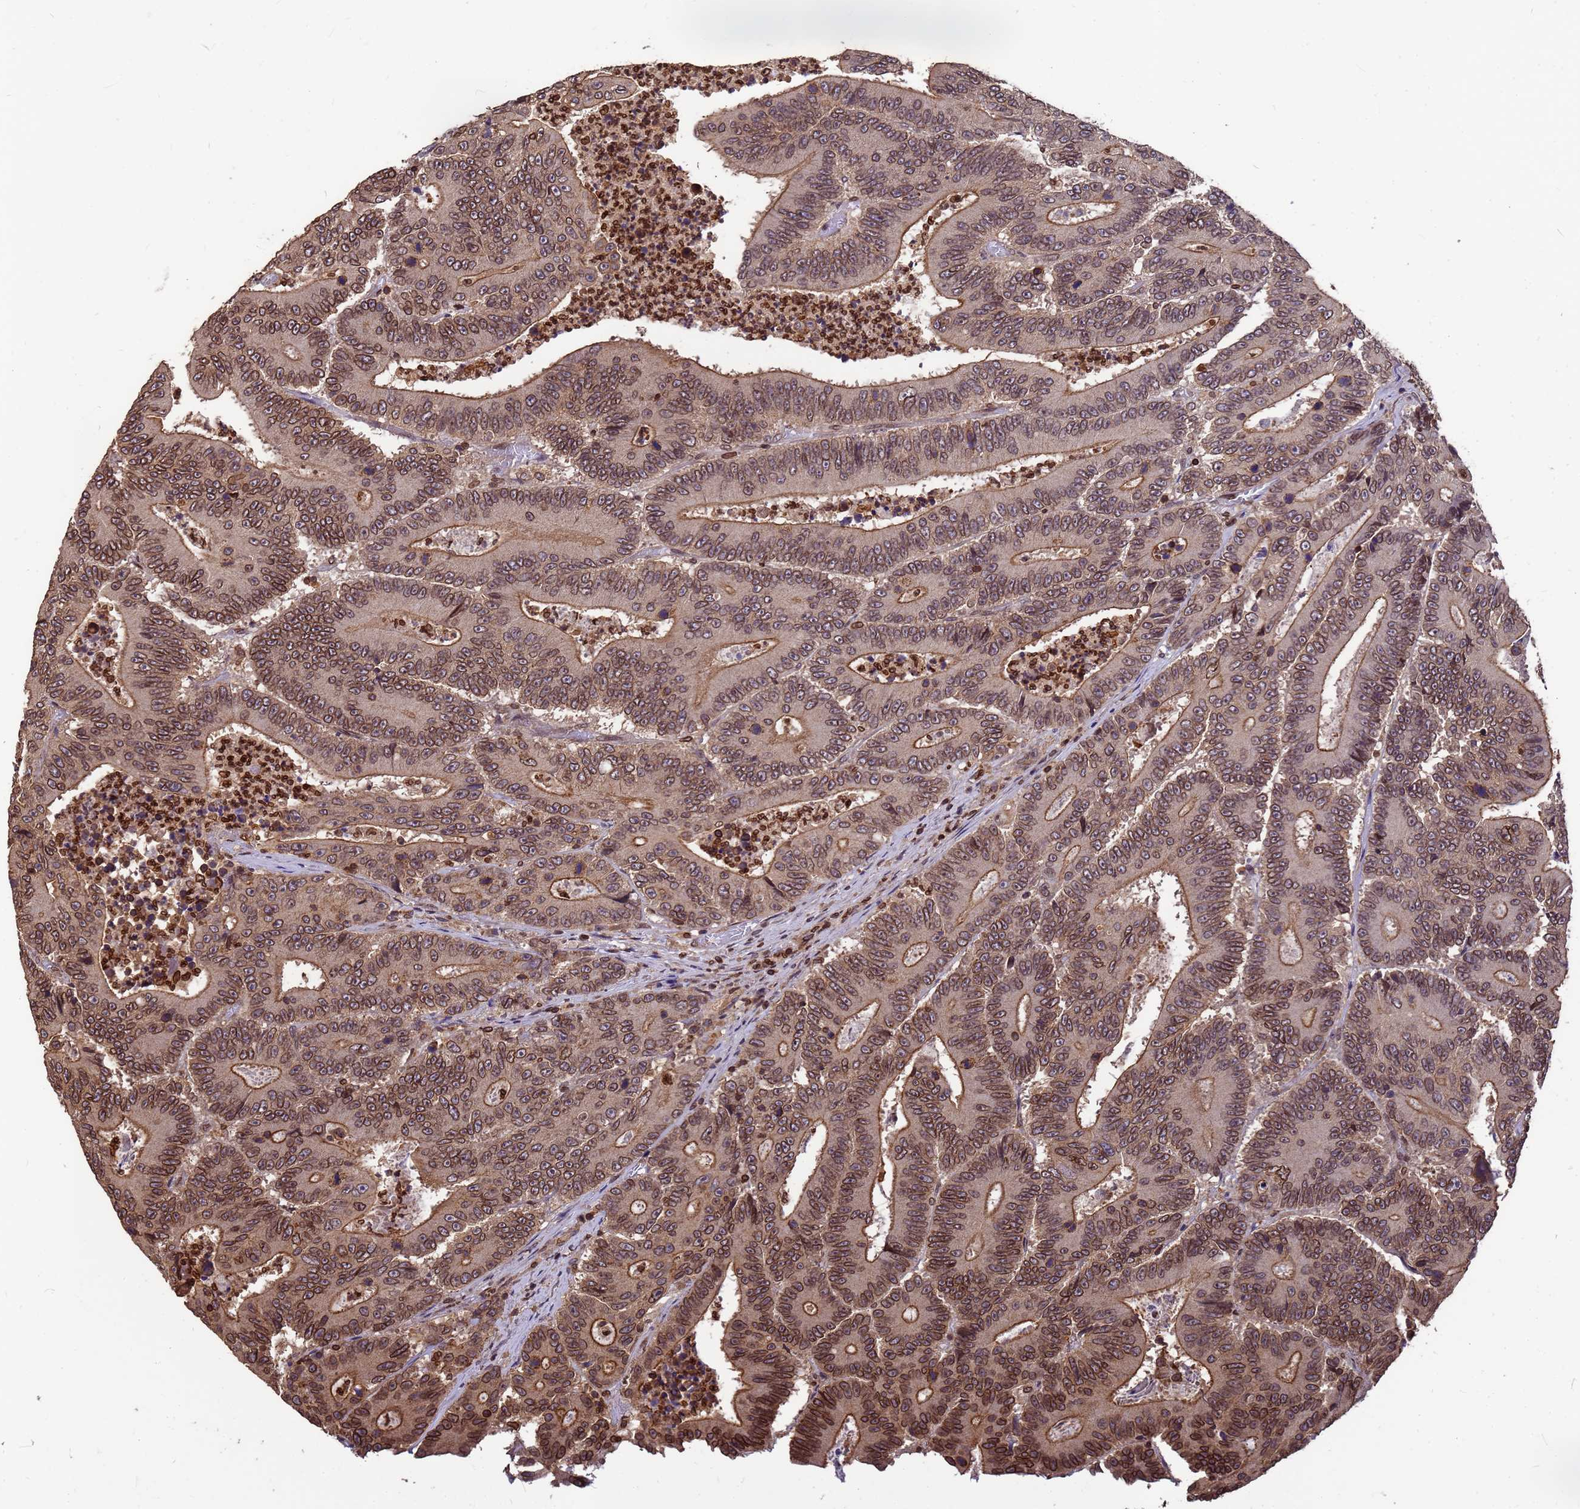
{"staining": {"intensity": "moderate", "quantity": ">75%", "location": "cytoplasmic/membranous,nuclear"}, "tissue": "colorectal cancer", "cell_type": "Tumor cells", "image_type": "cancer", "snomed": [{"axis": "morphology", "description": "Adenocarcinoma, NOS"}, {"axis": "topography", "description": "Colon"}], "caption": "The image exhibits a brown stain indicating the presence of a protein in the cytoplasmic/membranous and nuclear of tumor cells in colorectal cancer.", "gene": "C1orf35", "patient": {"sex": "male", "age": 83}}